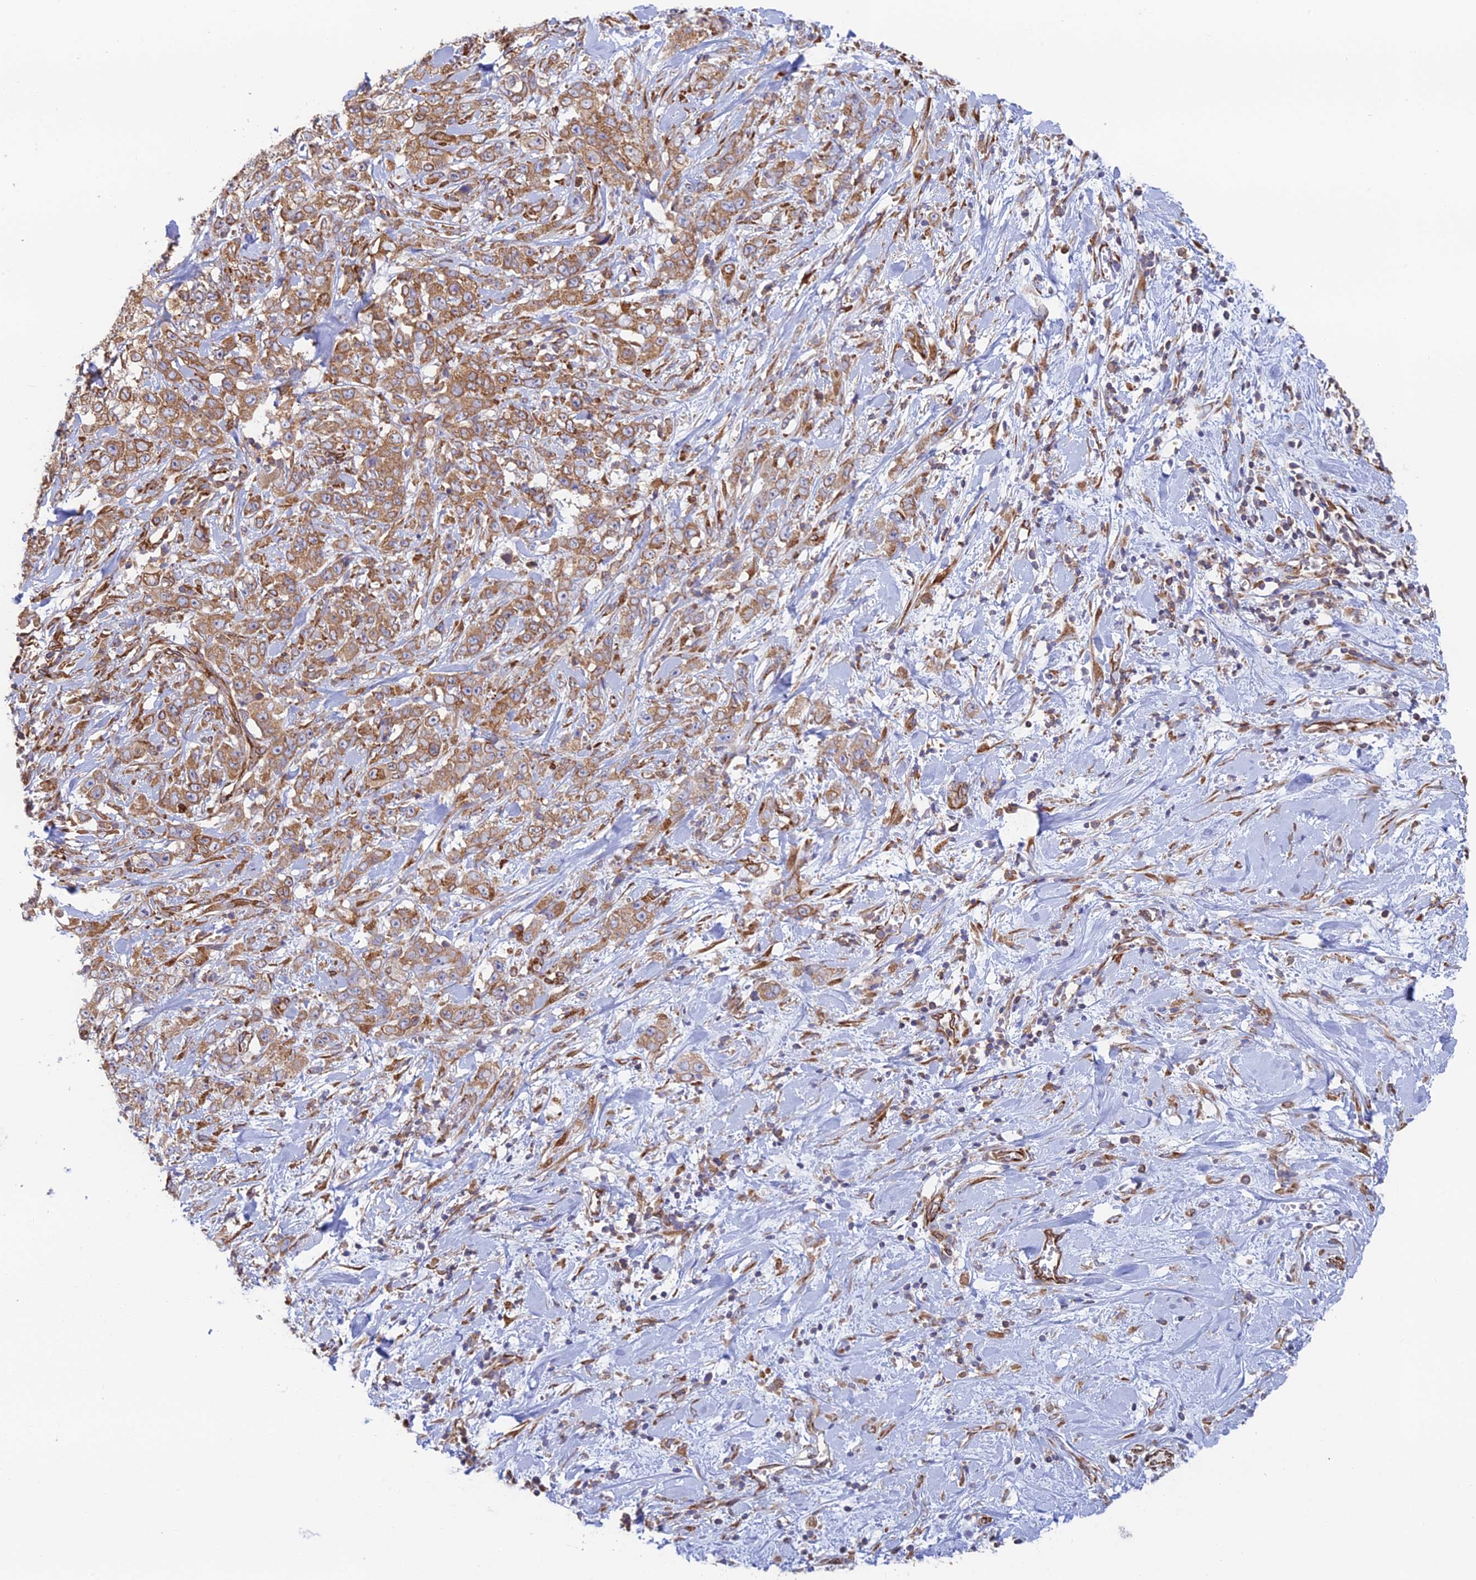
{"staining": {"intensity": "moderate", "quantity": ">75%", "location": "cytoplasmic/membranous"}, "tissue": "stomach cancer", "cell_type": "Tumor cells", "image_type": "cancer", "snomed": [{"axis": "morphology", "description": "Adenocarcinoma, NOS"}, {"axis": "topography", "description": "Stomach, upper"}], "caption": "An image of stomach cancer (adenocarcinoma) stained for a protein shows moderate cytoplasmic/membranous brown staining in tumor cells. Using DAB (brown) and hematoxylin (blue) stains, captured at high magnification using brightfield microscopy.", "gene": "CCDC69", "patient": {"sex": "male", "age": 62}}